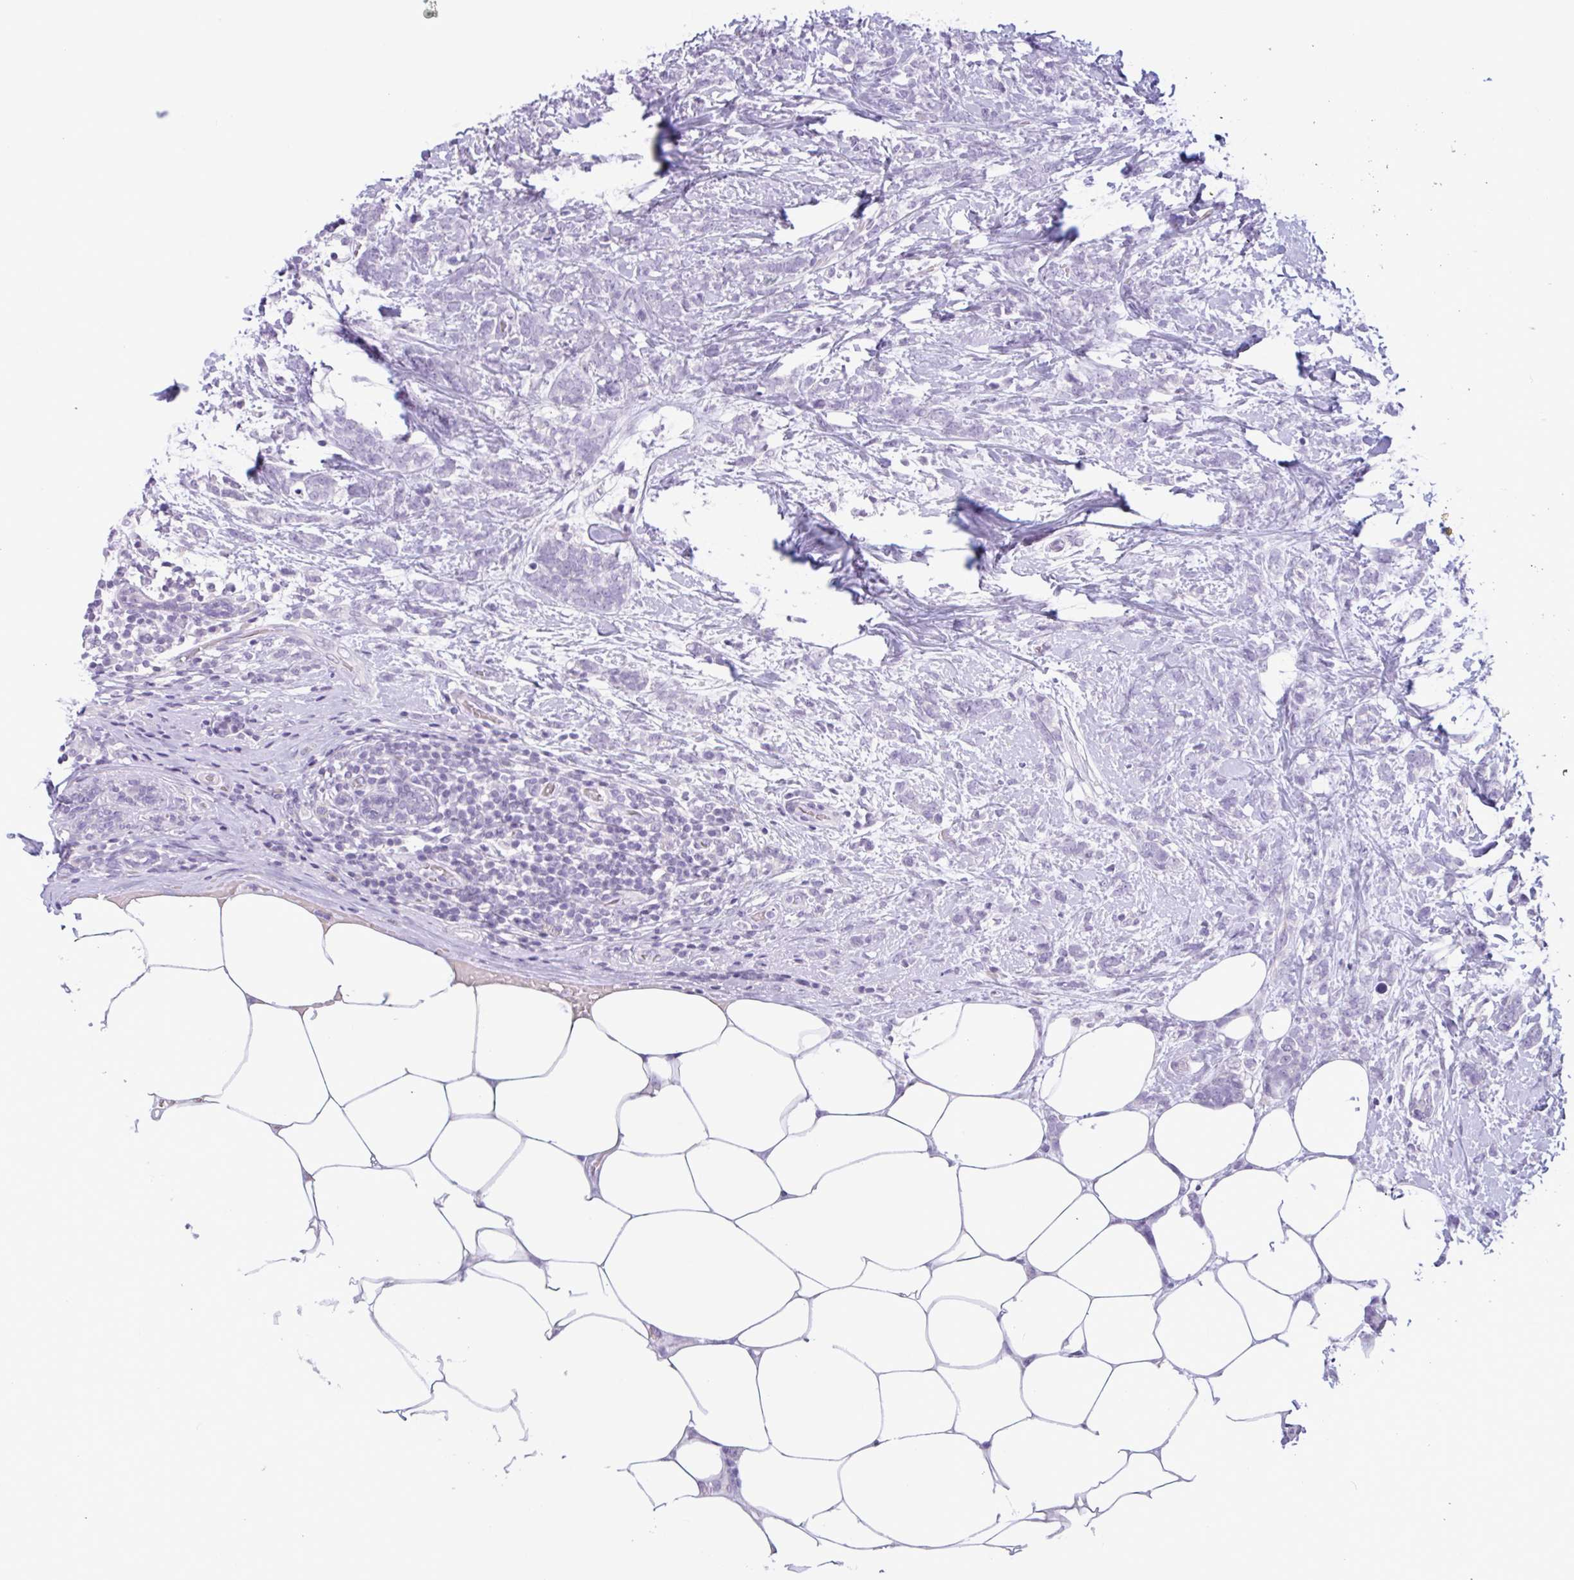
{"staining": {"intensity": "negative", "quantity": "none", "location": "none"}, "tissue": "breast cancer", "cell_type": "Tumor cells", "image_type": "cancer", "snomed": [{"axis": "morphology", "description": "Lobular carcinoma"}, {"axis": "topography", "description": "Breast"}], "caption": "This is an IHC histopathology image of breast lobular carcinoma. There is no positivity in tumor cells.", "gene": "CTSE", "patient": {"sex": "female", "age": 58}}